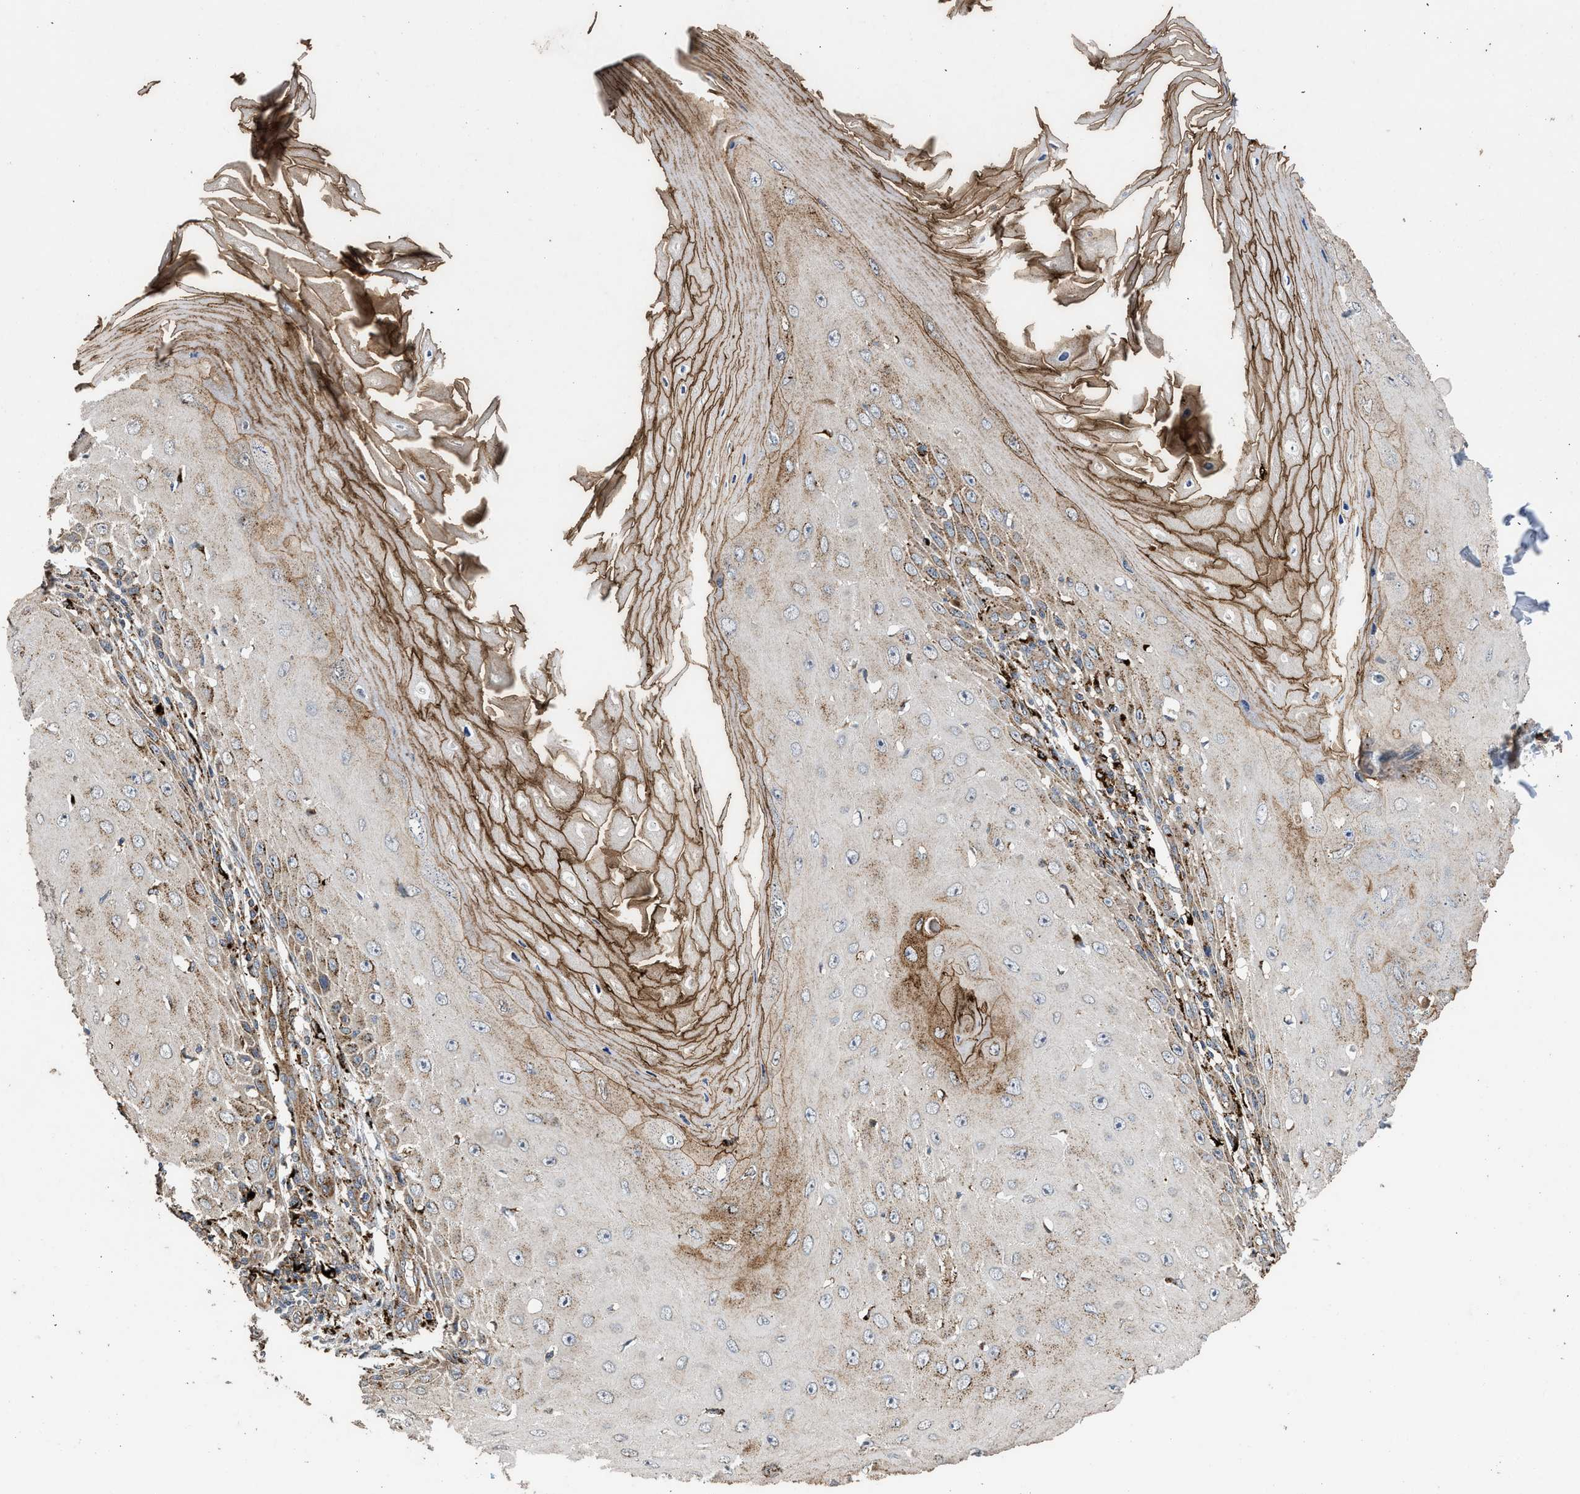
{"staining": {"intensity": "weak", "quantity": "25%-75%", "location": "cytoplasmic/membranous"}, "tissue": "skin cancer", "cell_type": "Tumor cells", "image_type": "cancer", "snomed": [{"axis": "morphology", "description": "Squamous cell carcinoma, NOS"}, {"axis": "topography", "description": "Skin"}], "caption": "Protein staining of skin cancer tissue exhibits weak cytoplasmic/membranous expression in approximately 25%-75% of tumor cells. (brown staining indicates protein expression, while blue staining denotes nuclei).", "gene": "CTSV", "patient": {"sex": "female", "age": 73}}